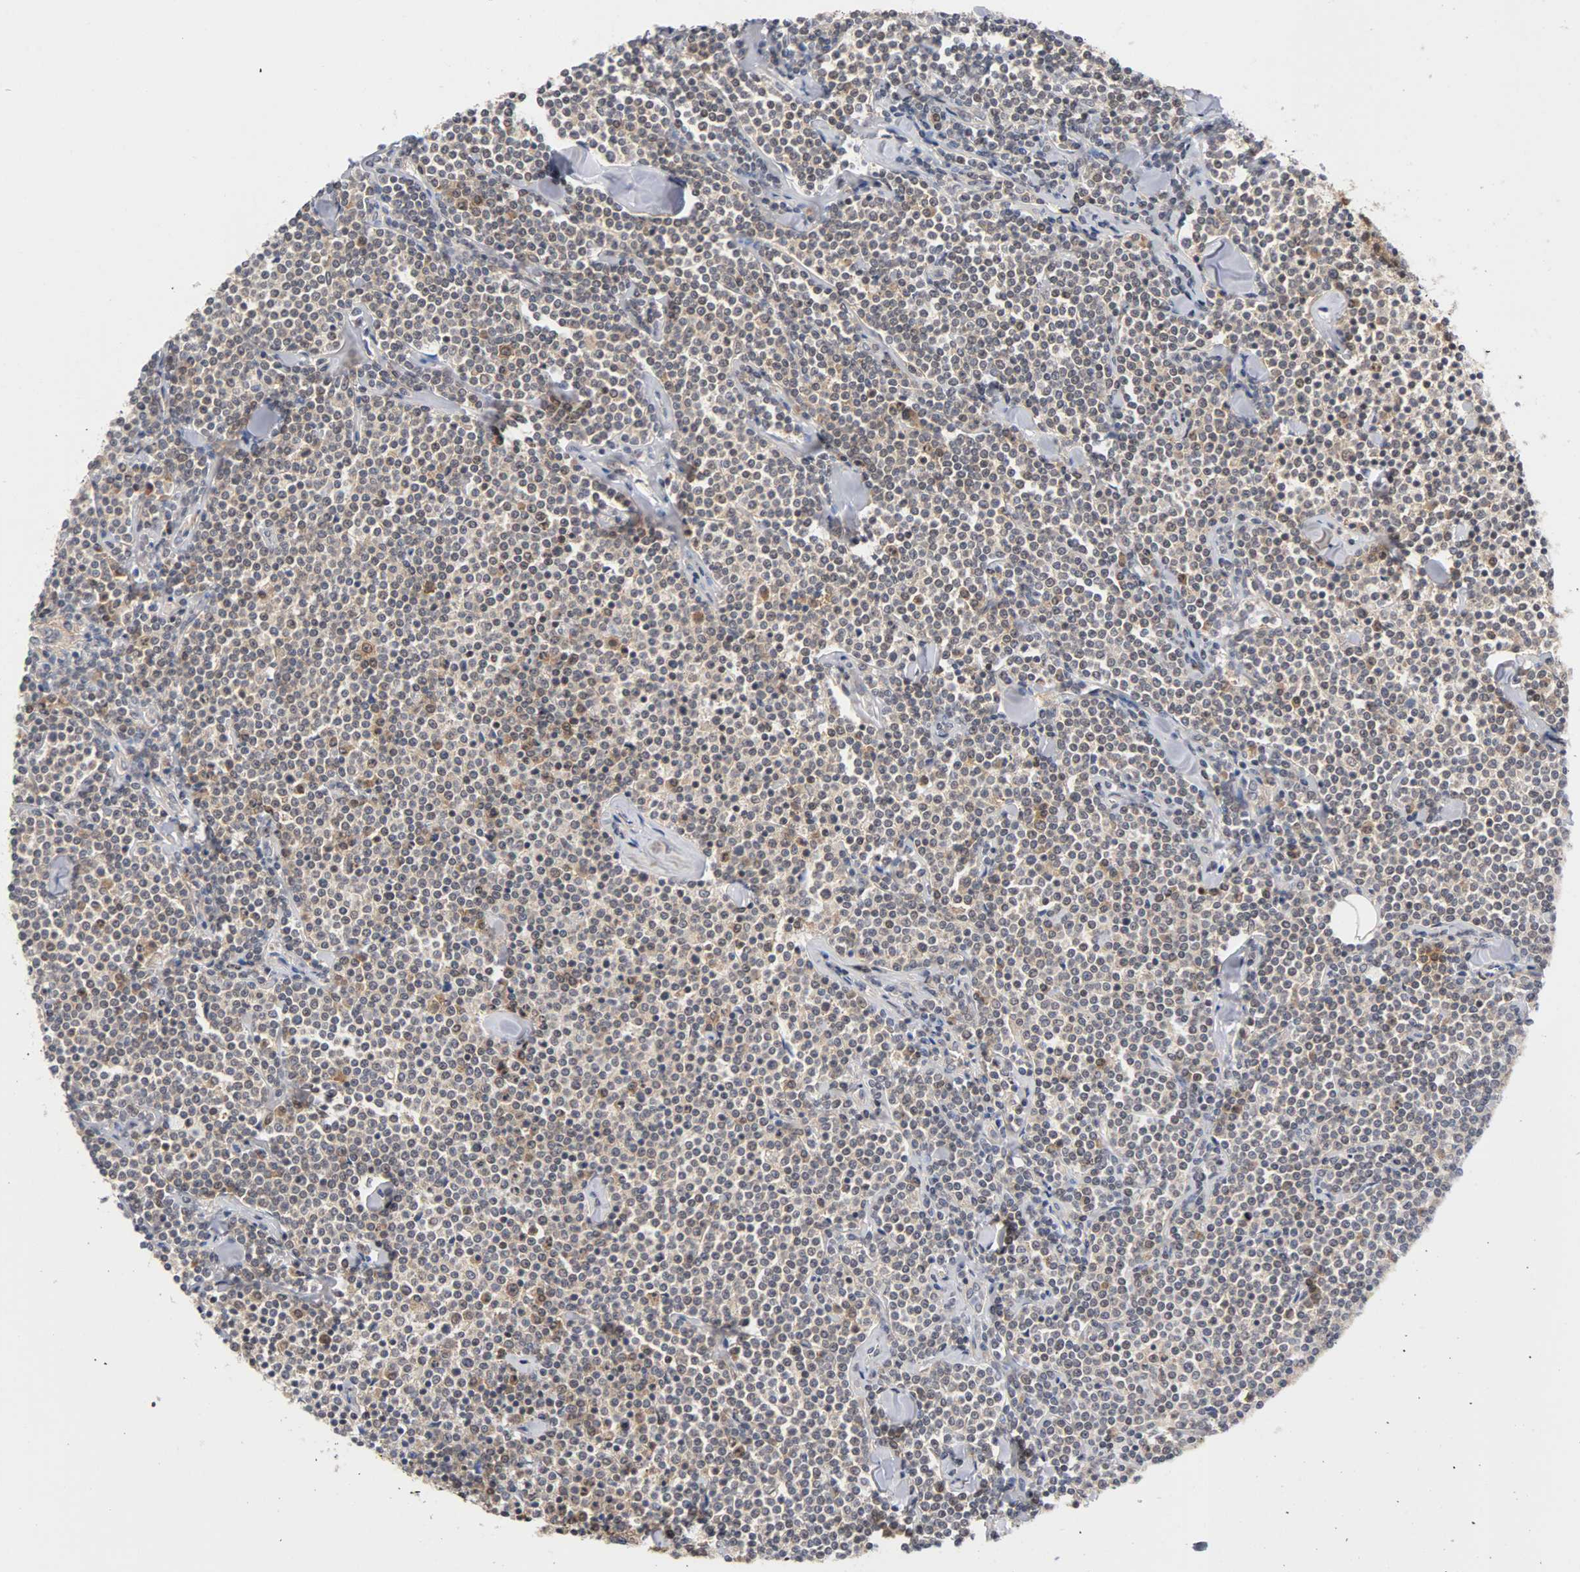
{"staining": {"intensity": "weak", "quantity": "25%-75%", "location": "cytoplasmic/membranous,nuclear"}, "tissue": "lymphoma", "cell_type": "Tumor cells", "image_type": "cancer", "snomed": [{"axis": "morphology", "description": "Malignant lymphoma, non-Hodgkin's type, Low grade"}, {"axis": "topography", "description": "Soft tissue"}], "caption": "Immunohistochemistry (IHC) of human lymphoma shows low levels of weak cytoplasmic/membranous and nuclear positivity in approximately 25%-75% of tumor cells. The protein of interest is shown in brown color, while the nuclei are stained blue.", "gene": "UBE2M", "patient": {"sex": "male", "age": 92}}